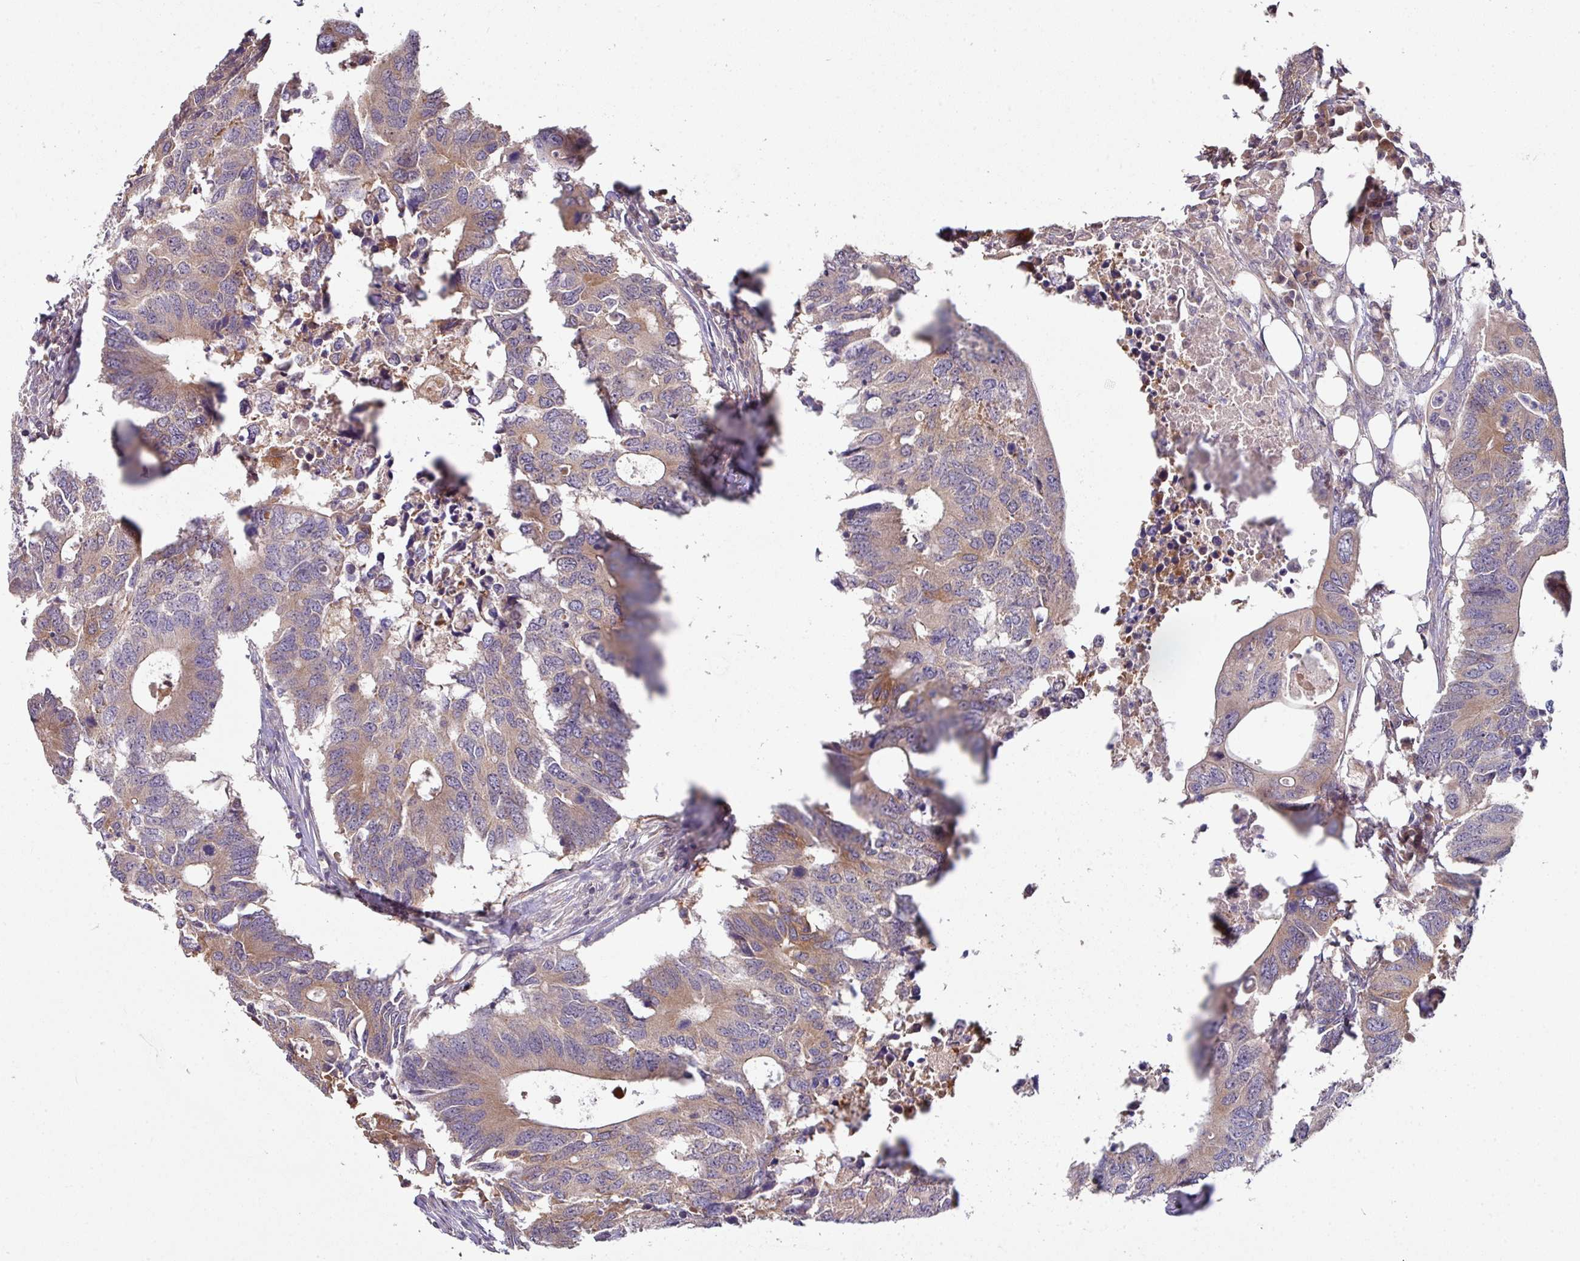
{"staining": {"intensity": "weak", "quantity": ">75%", "location": "cytoplasmic/membranous"}, "tissue": "colorectal cancer", "cell_type": "Tumor cells", "image_type": "cancer", "snomed": [{"axis": "morphology", "description": "Adenocarcinoma, NOS"}, {"axis": "topography", "description": "Colon"}], "caption": "Immunohistochemical staining of colorectal adenocarcinoma exhibits low levels of weak cytoplasmic/membranous protein expression in approximately >75% of tumor cells. (DAB = brown stain, brightfield microscopy at high magnification).", "gene": "SLAMF6", "patient": {"sex": "male", "age": 71}}